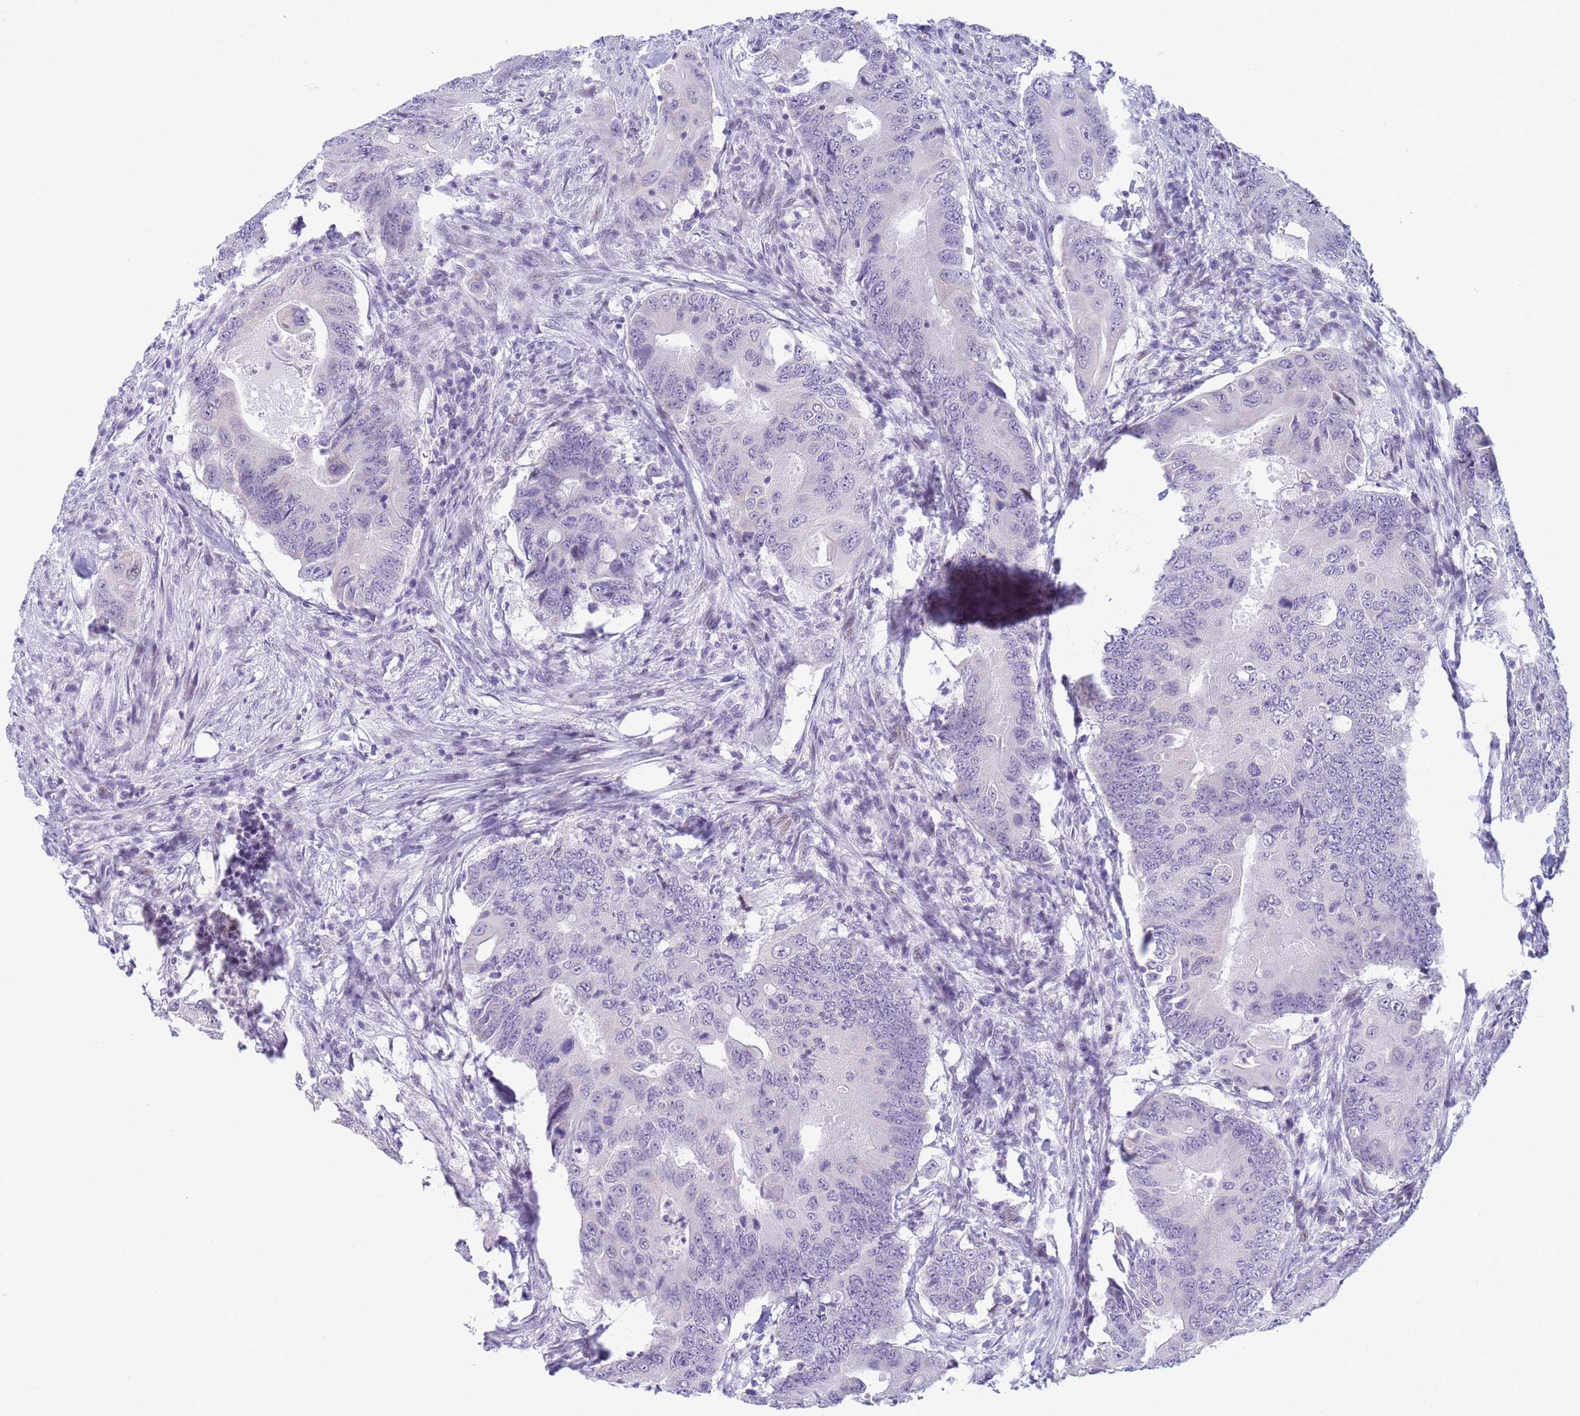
{"staining": {"intensity": "negative", "quantity": "none", "location": "none"}, "tissue": "colorectal cancer", "cell_type": "Tumor cells", "image_type": "cancer", "snomed": [{"axis": "morphology", "description": "Adenocarcinoma, NOS"}, {"axis": "topography", "description": "Colon"}], "caption": "Immunohistochemistry (IHC) image of neoplastic tissue: colorectal cancer stained with DAB demonstrates no significant protein expression in tumor cells.", "gene": "SNX20", "patient": {"sex": "male", "age": 71}}